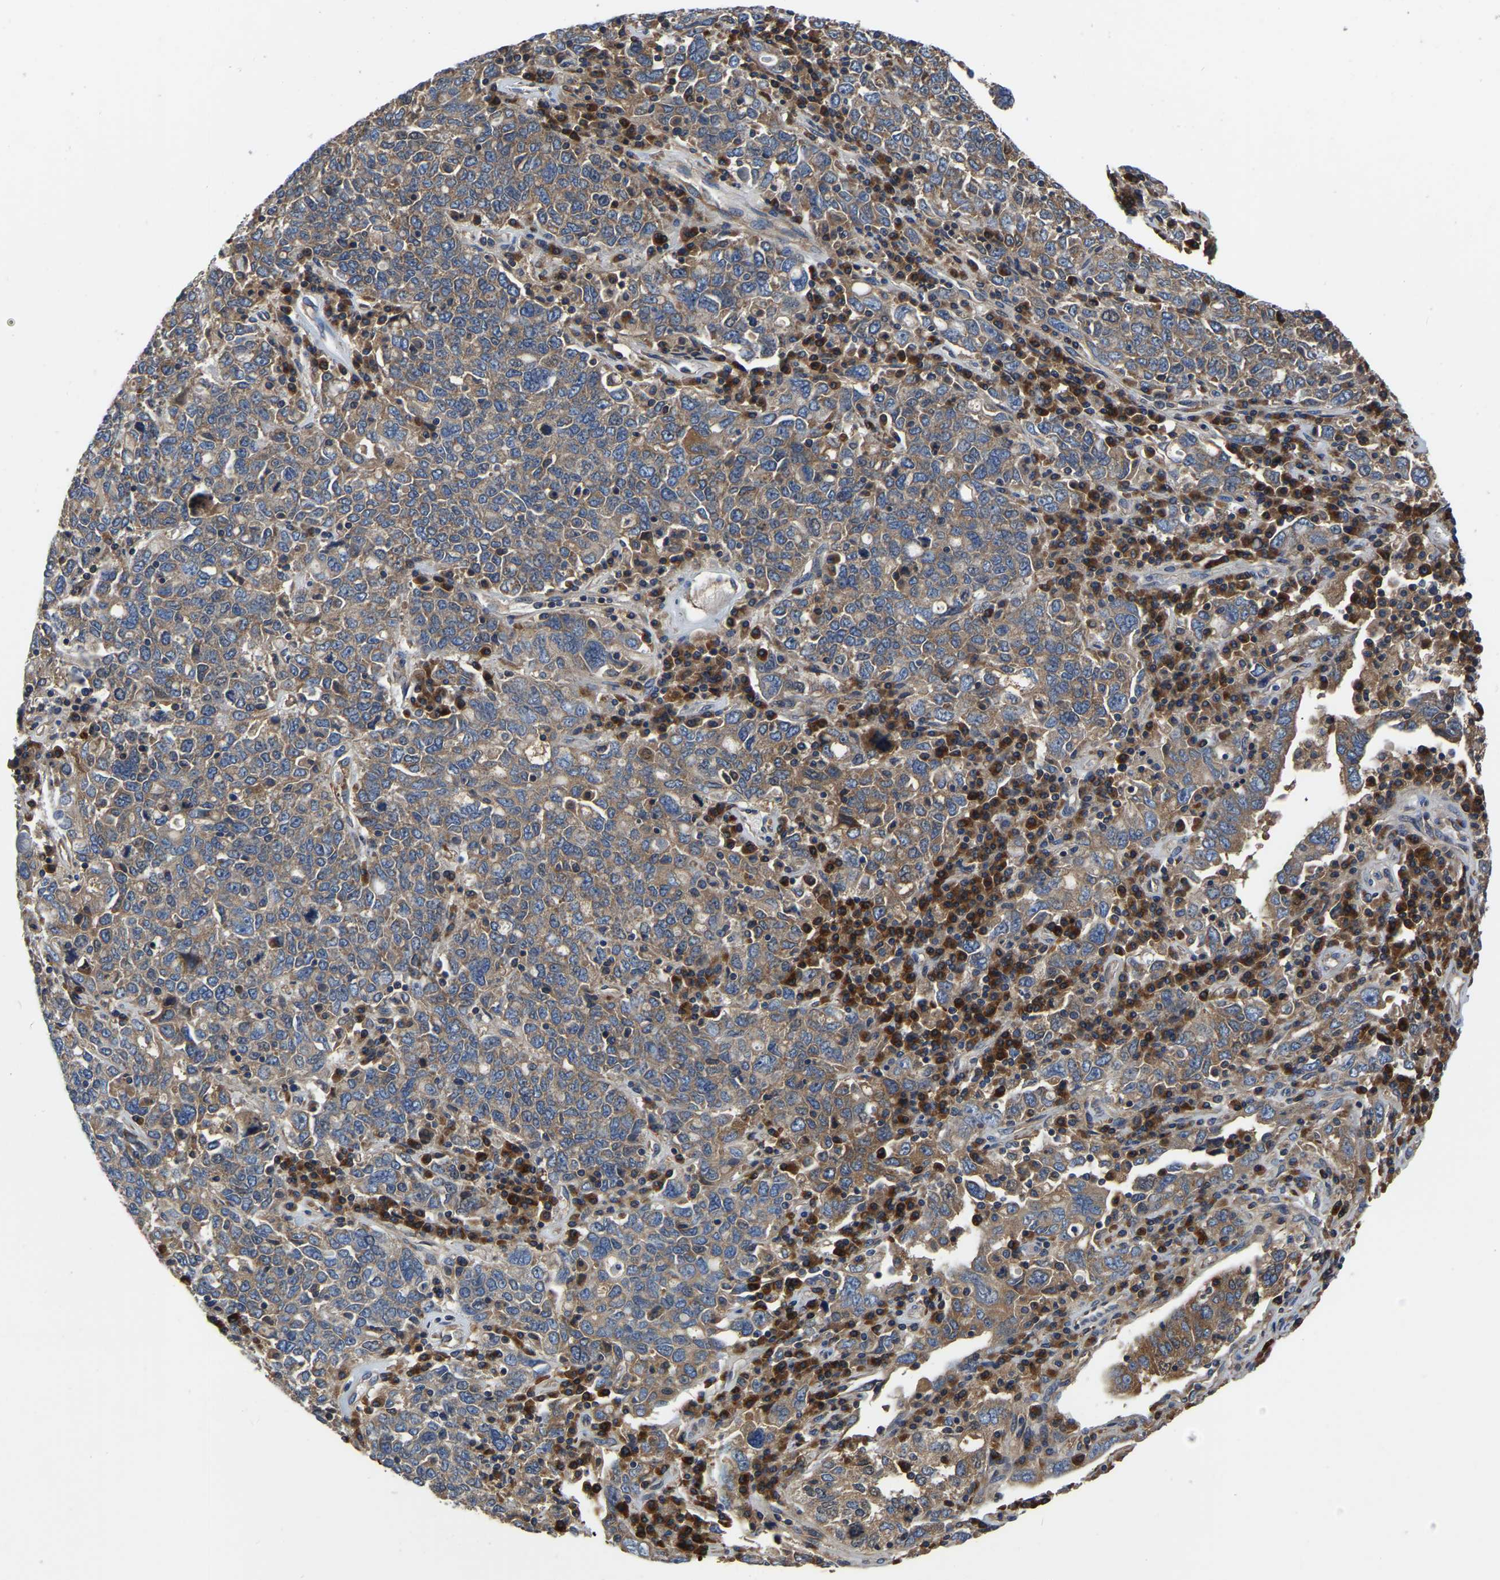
{"staining": {"intensity": "moderate", "quantity": "25%-75%", "location": "cytoplasmic/membranous"}, "tissue": "ovarian cancer", "cell_type": "Tumor cells", "image_type": "cancer", "snomed": [{"axis": "morphology", "description": "Carcinoma, endometroid"}, {"axis": "topography", "description": "Ovary"}], "caption": "A high-resolution micrograph shows IHC staining of endometroid carcinoma (ovarian), which reveals moderate cytoplasmic/membranous positivity in approximately 25%-75% of tumor cells. Nuclei are stained in blue.", "gene": "GARS1", "patient": {"sex": "female", "age": 62}}